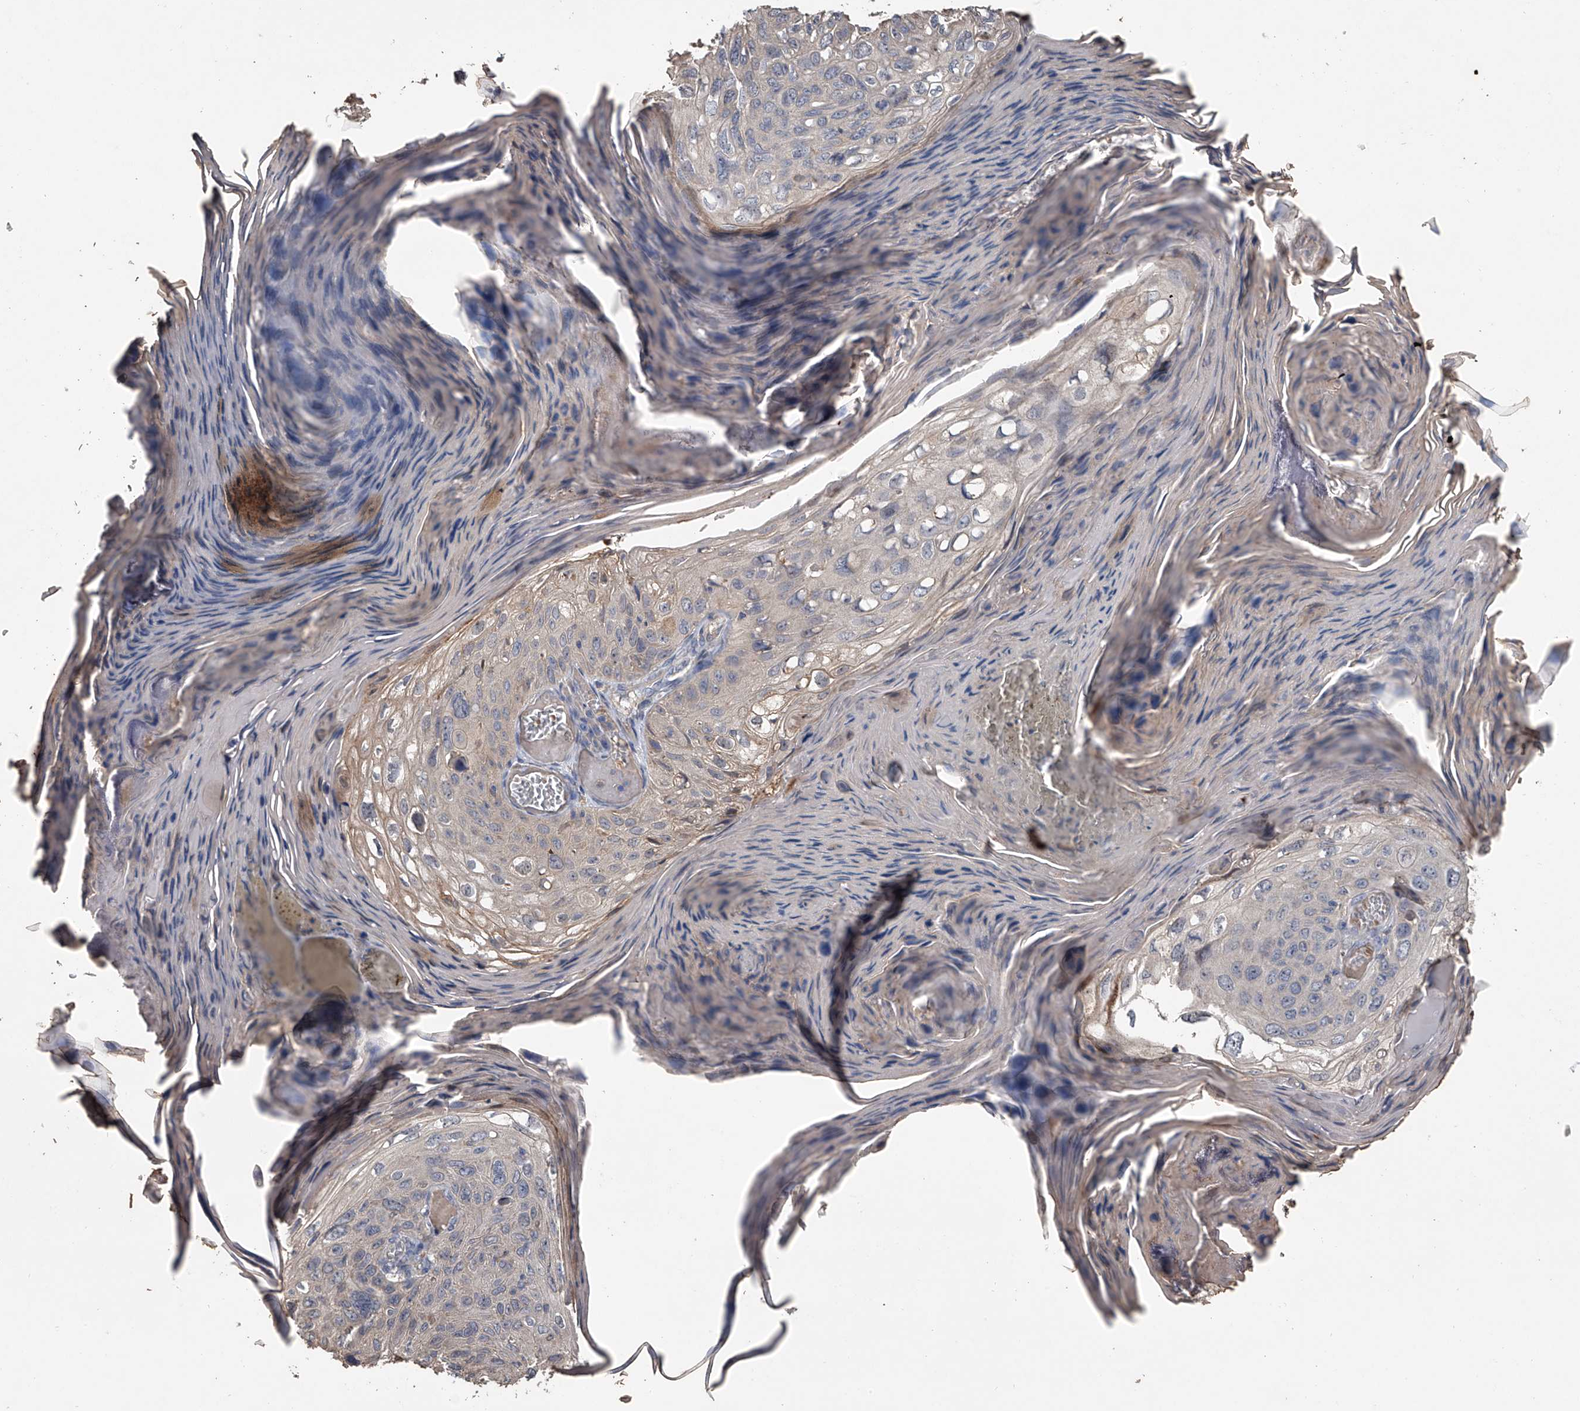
{"staining": {"intensity": "negative", "quantity": "none", "location": "none"}, "tissue": "skin cancer", "cell_type": "Tumor cells", "image_type": "cancer", "snomed": [{"axis": "morphology", "description": "Squamous cell carcinoma, NOS"}, {"axis": "topography", "description": "Skin"}], "caption": "Immunohistochemistry histopathology image of skin squamous cell carcinoma stained for a protein (brown), which exhibits no staining in tumor cells.", "gene": "DOCK9", "patient": {"sex": "female", "age": 90}}